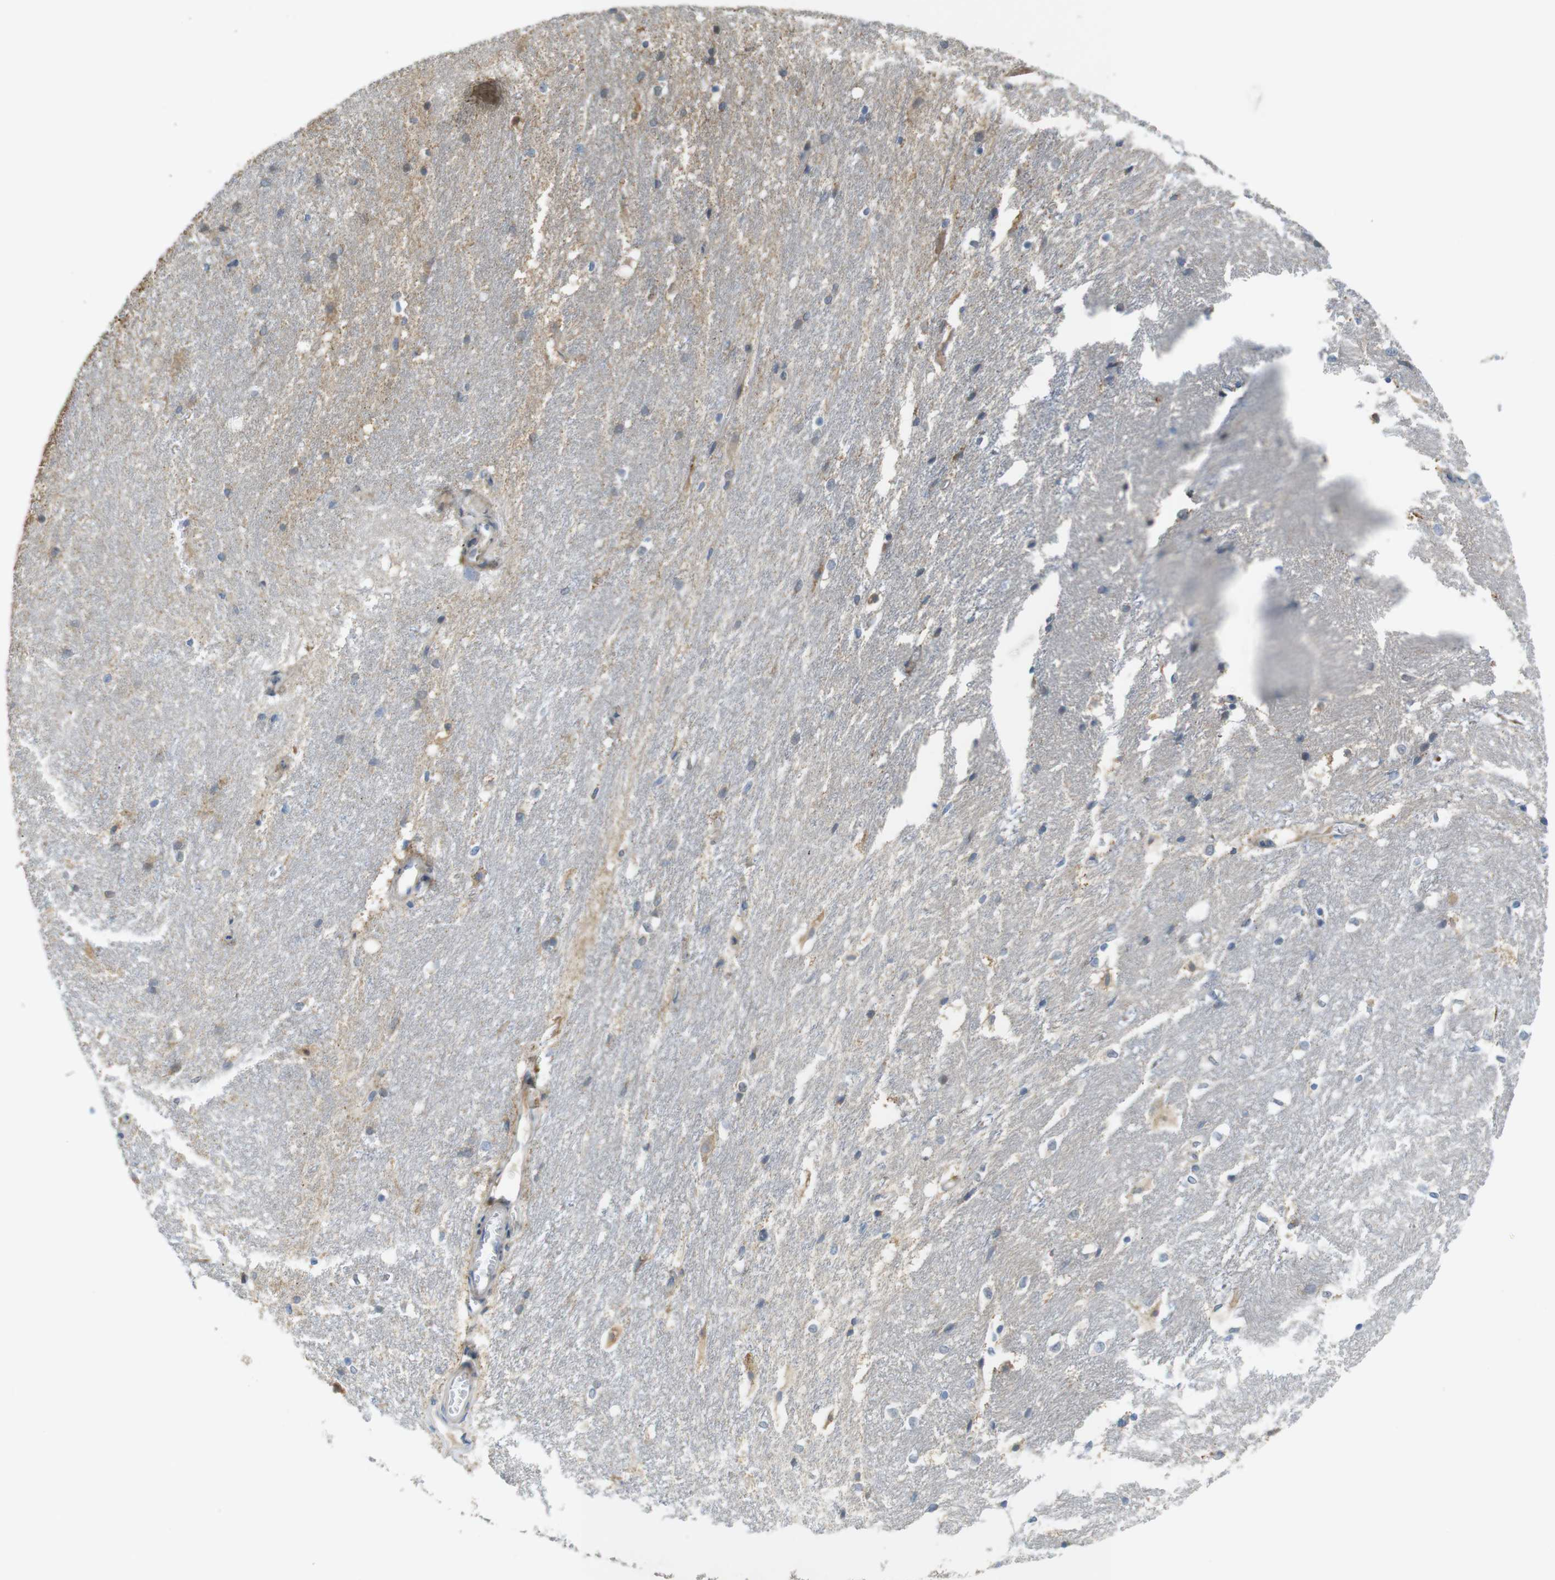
{"staining": {"intensity": "moderate", "quantity": "<25%", "location": "cytoplasmic/membranous"}, "tissue": "hippocampus", "cell_type": "Glial cells", "image_type": "normal", "snomed": [{"axis": "morphology", "description": "Normal tissue, NOS"}, {"axis": "topography", "description": "Hippocampus"}], "caption": "Hippocampus stained for a protein exhibits moderate cytoplasmic/membranous positivity in glial cells. (DAB (3,3'-diaminobenzidine) = brown stain, brightfield microscopy at high magnification).", "gene": "MARCHF1", "patient": {"sex": "female", "age": 19}}